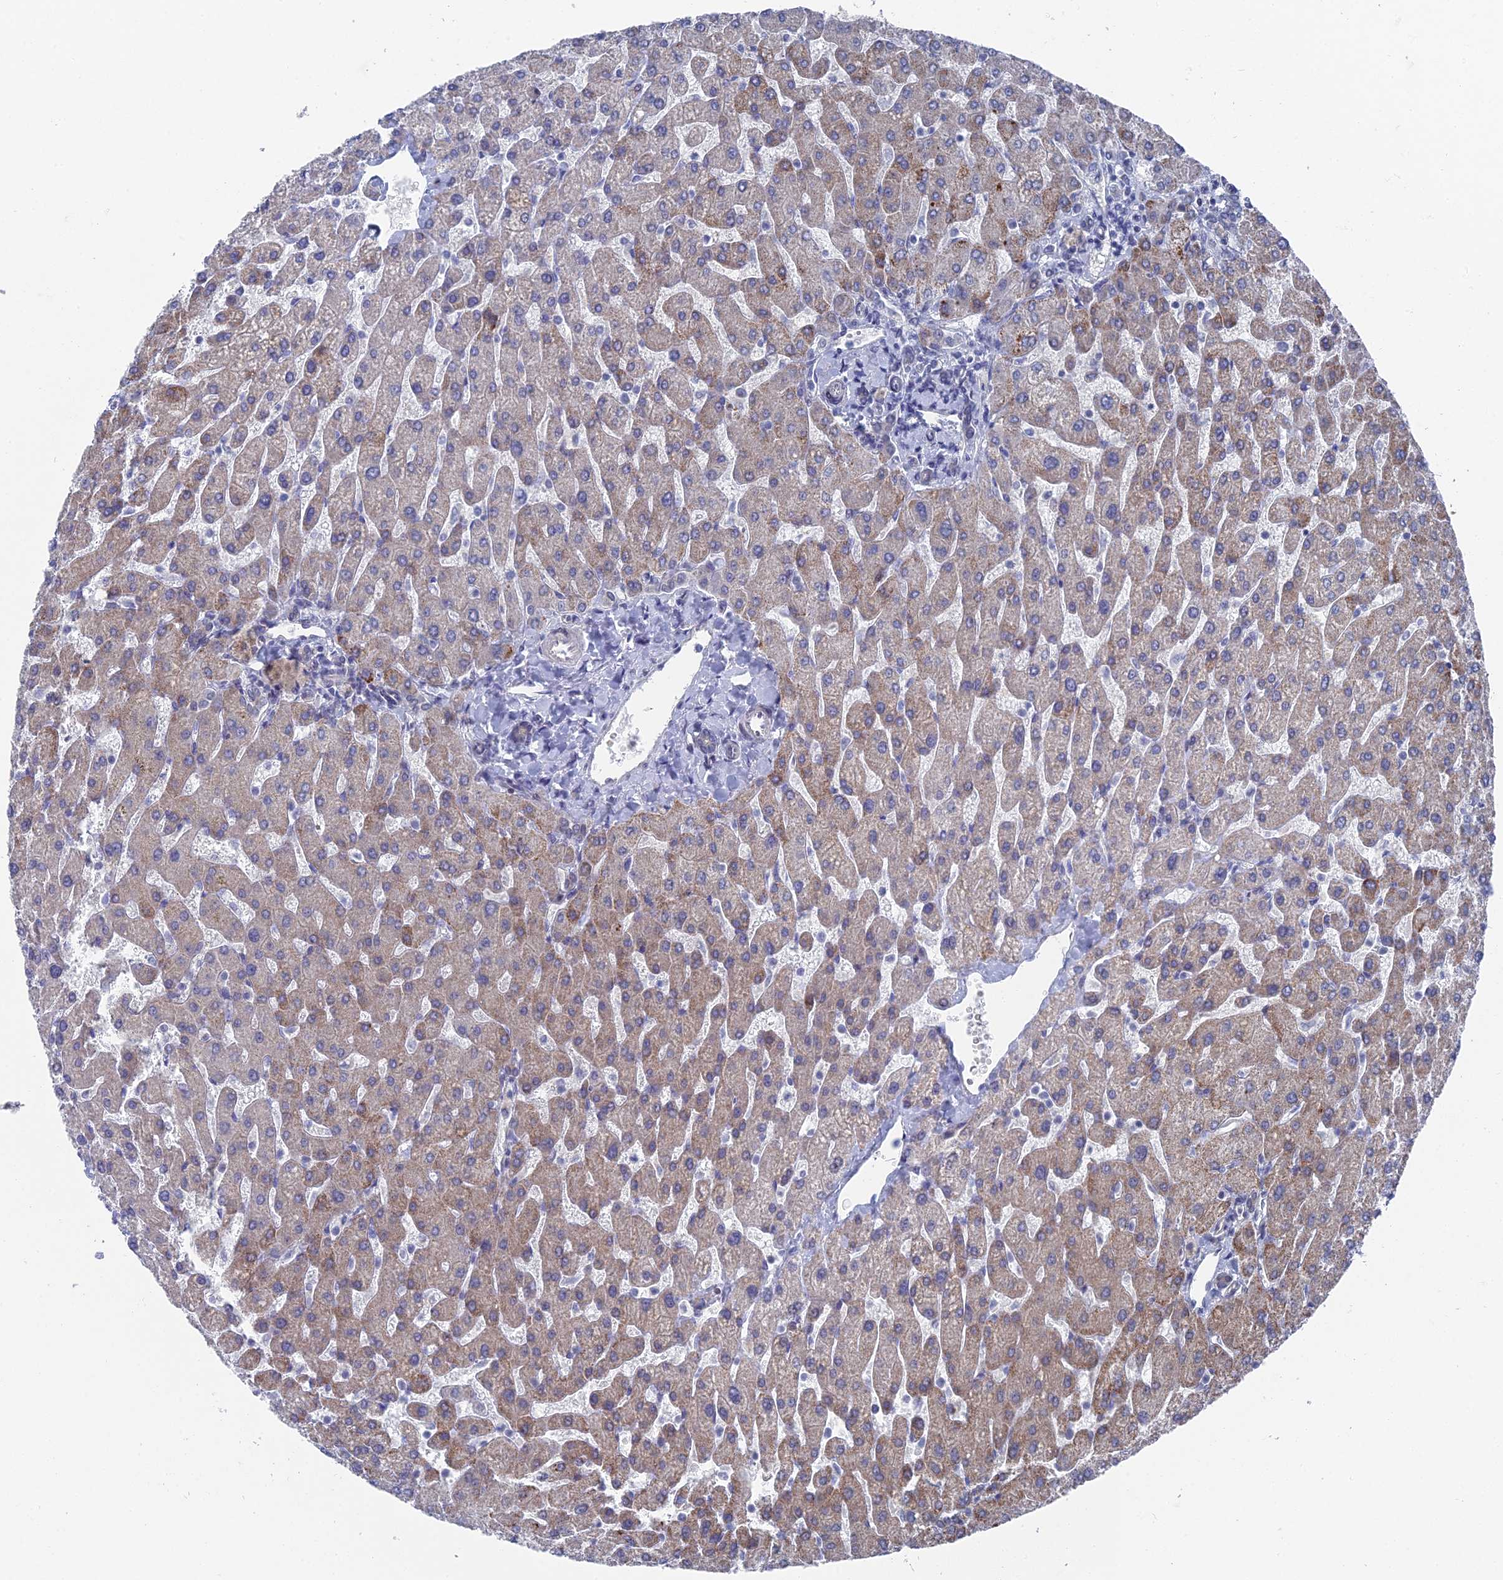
{"staining": {"intensity": "negative", "quantity": "none", "location": "none"}, "tissue": "liver", "cell_type": "Cholangiocytes", "image_type": "normal", "snomed": [{"axis": "morphology", "description": "Normal tissue, NOS"}, {"axis": "topography", "description": "Liver"}], "caption": "A high-resolution image shows IHC staining of unremarkable liver, which shows no significant positivity in cholangiocytes.", "gene": "FHIP2A", "patient": {"sex": "male", "age": 55}}